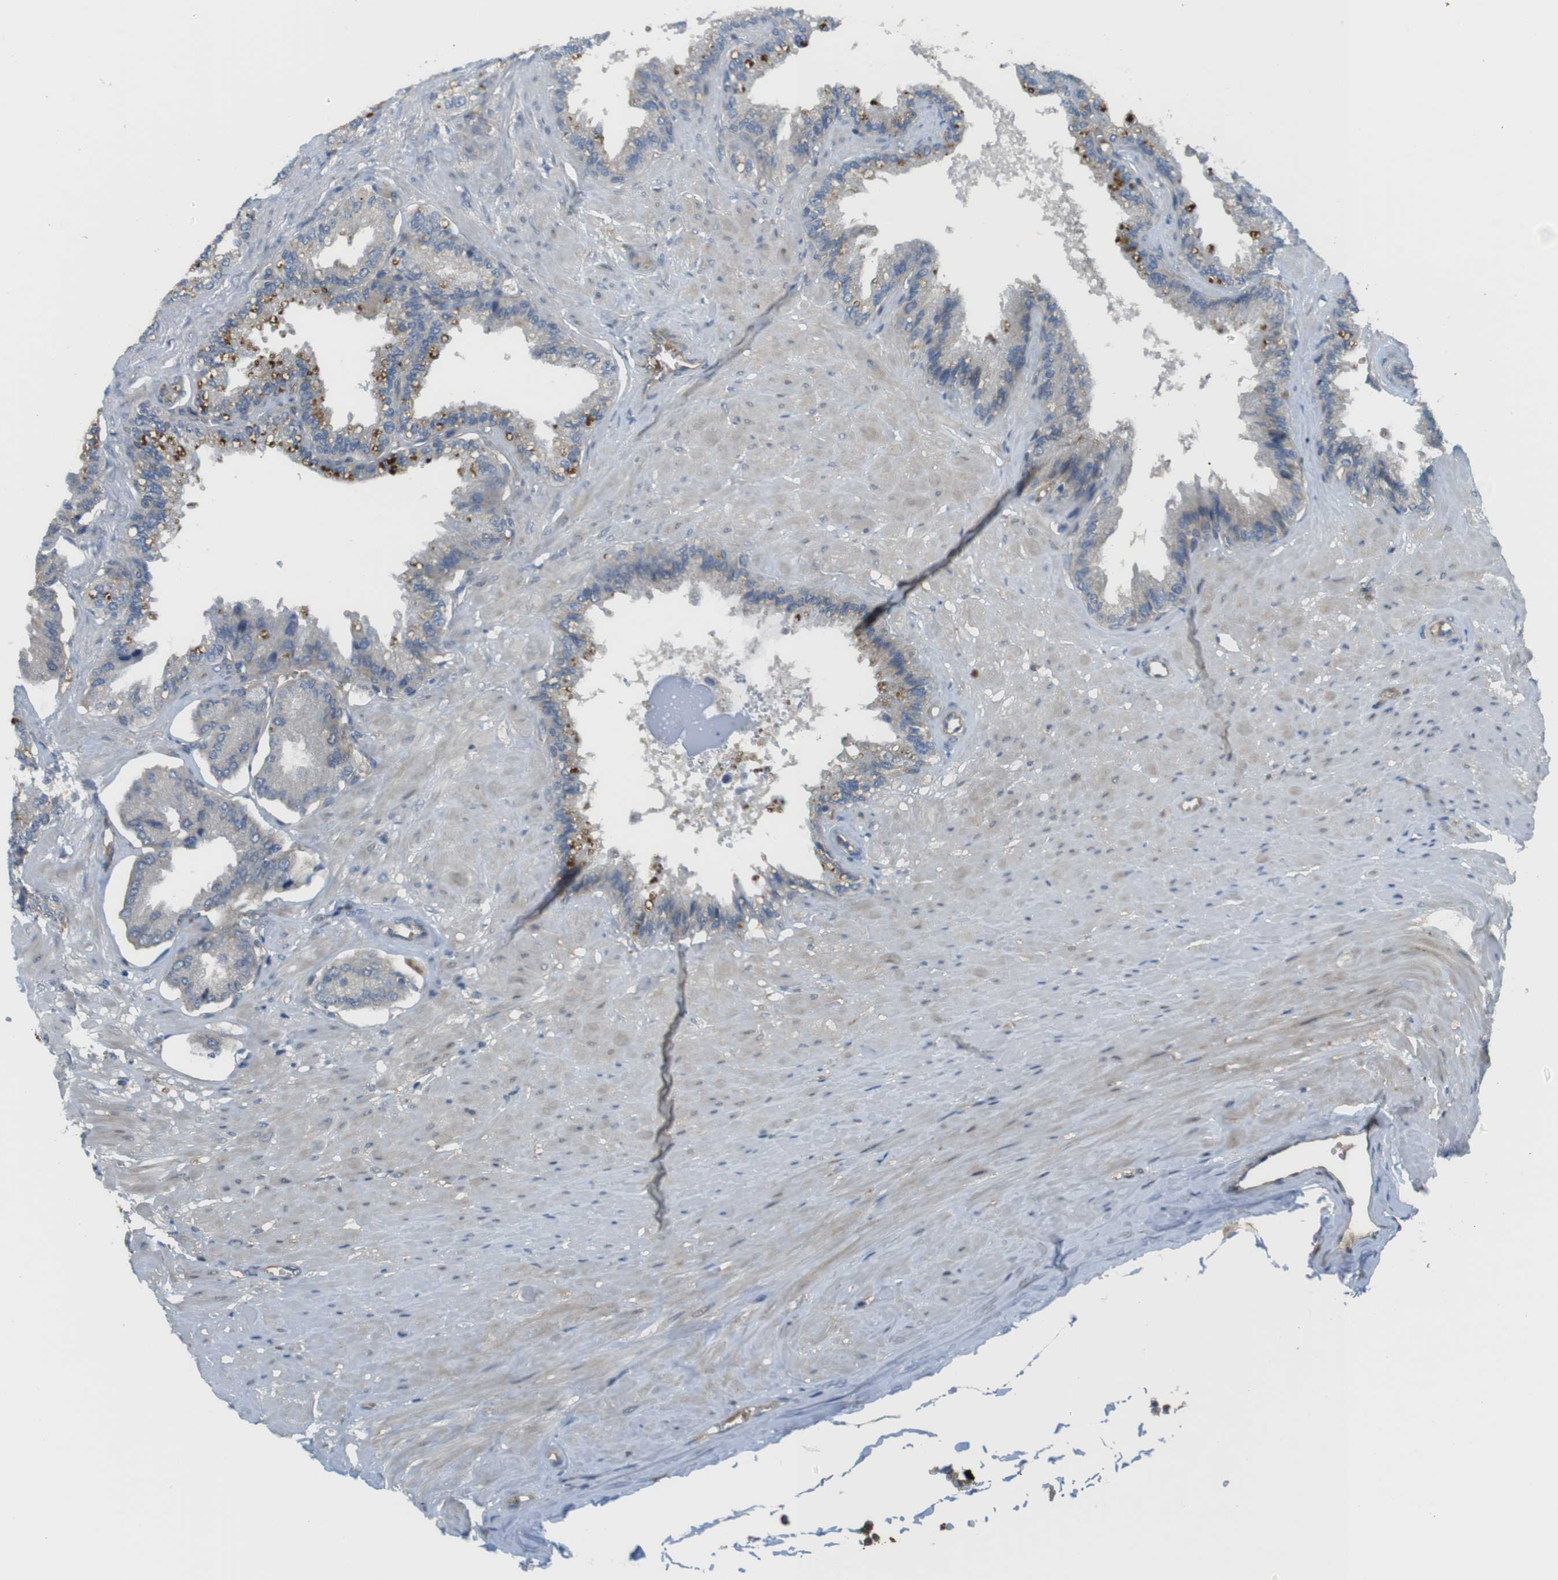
{"staining": {"intensity": "moderate", "quantity": "<25%", "location": "cytoplasmic/membranous"}, "tissue": "seminal vesicle", "cell_type": "Glandular cells", "image_type": "normal", "snomed": [{"axis": "morphology", "description": "Normal tissue, NOS"}, {"axis": "topography", "description": "Seminal veicle"}], "caption": "Glandular cells reveal low levels of moderate cytoplasmic/membranous staining in about <25% of cells in benign human seminal vesicle.", "gene": "ABHD15", "patient": {"sex": "male", "age": 46}}